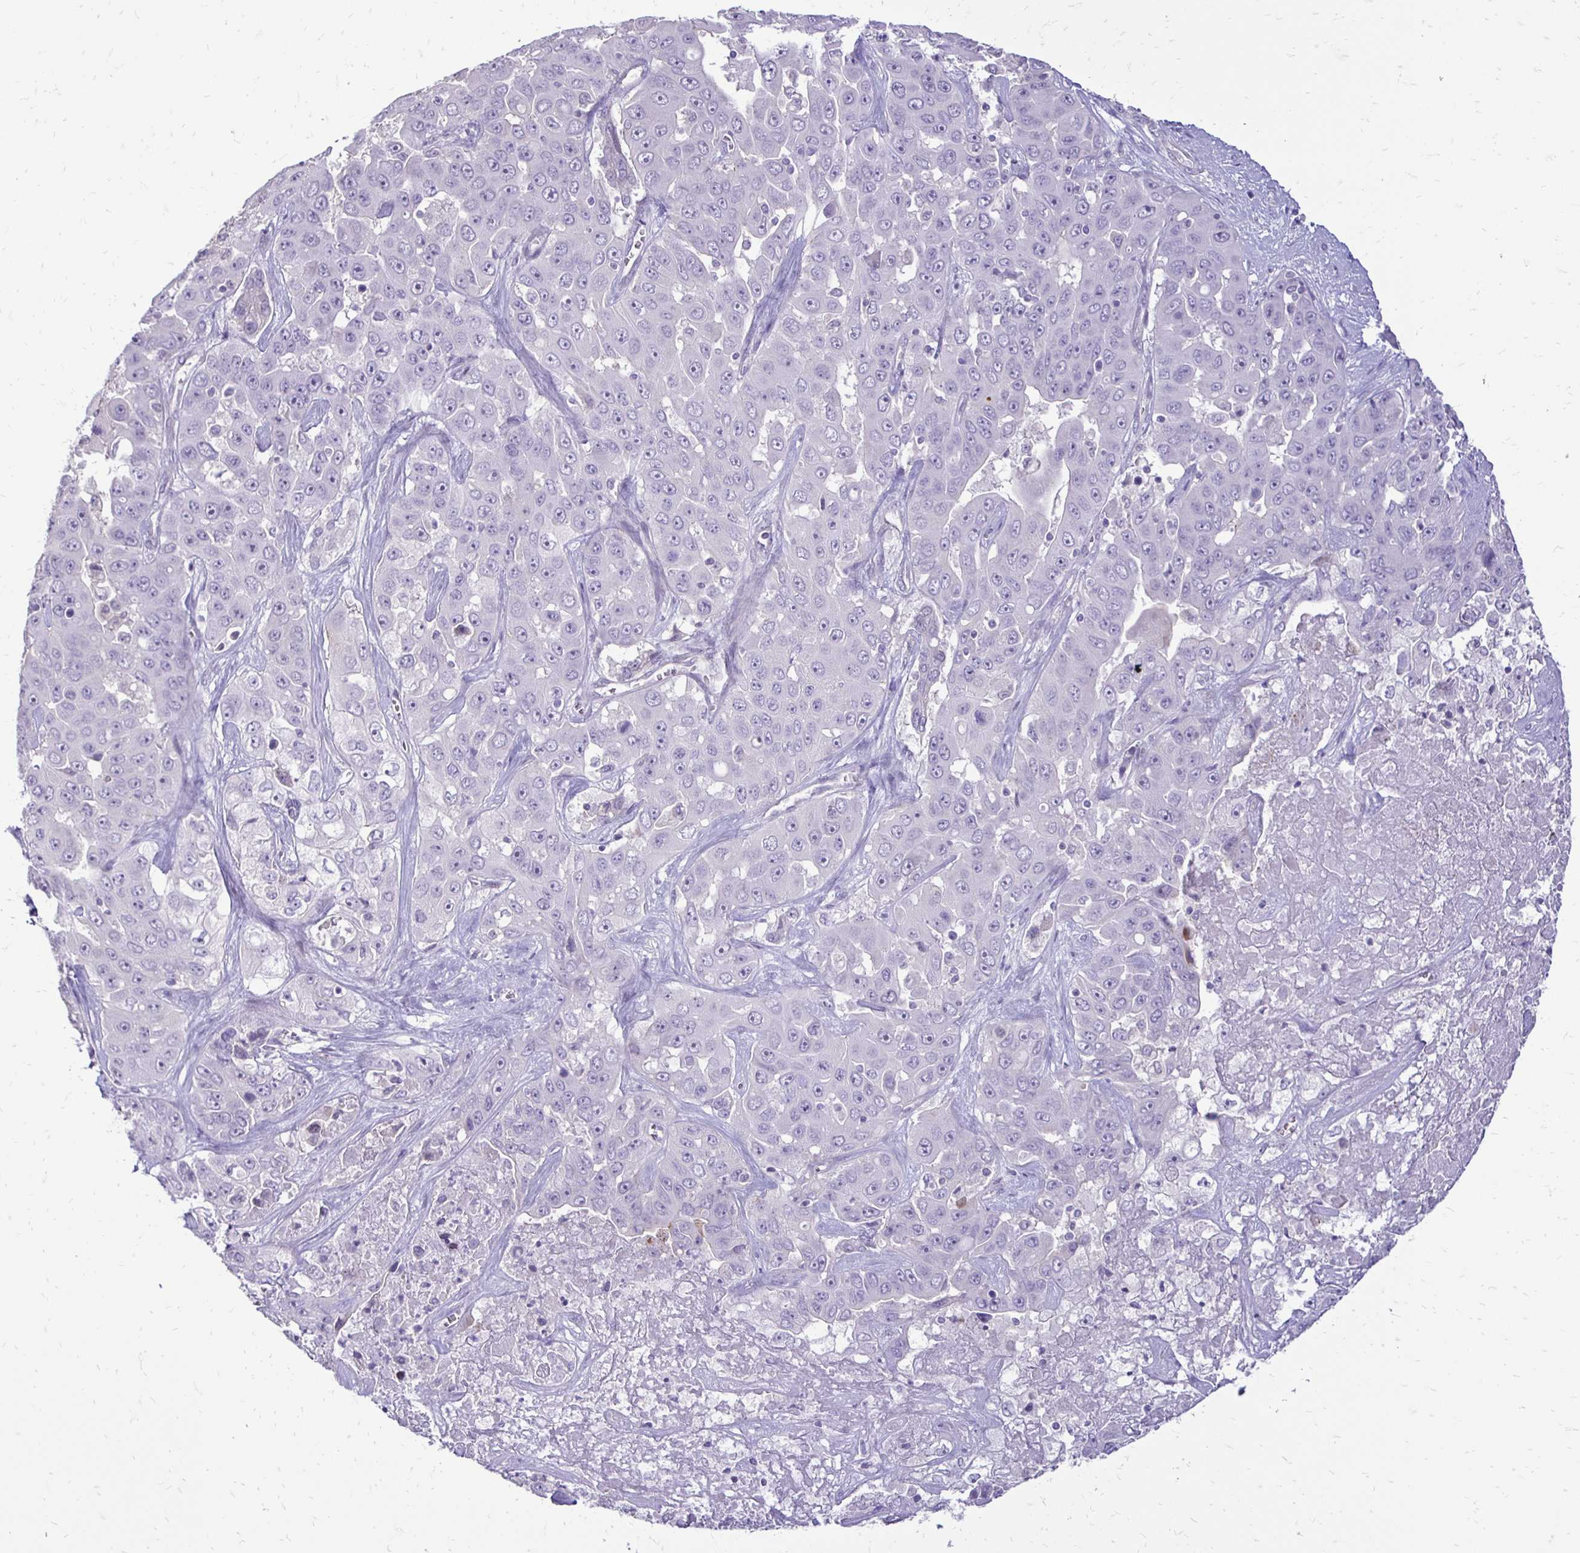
{"staining": {"intensity": "negative", "quantity": "none", "location": "none"}, "tissue": "liver cancer", "cell_type": "Tumor cells", "image_type": "cancer", "snomed": [{"axis": "morphology", "description": "Cholangiocarcinoma"}, {"axis": "topography", "description": "Liver"}], "caption": "Human liver cancer (cholangiocarcinoma) stained for a protein using immunohistochemistry demonstrates no expression in tumor cells.", "gene": "GAS2", "patient": {"sex": "female", "age": 52}}